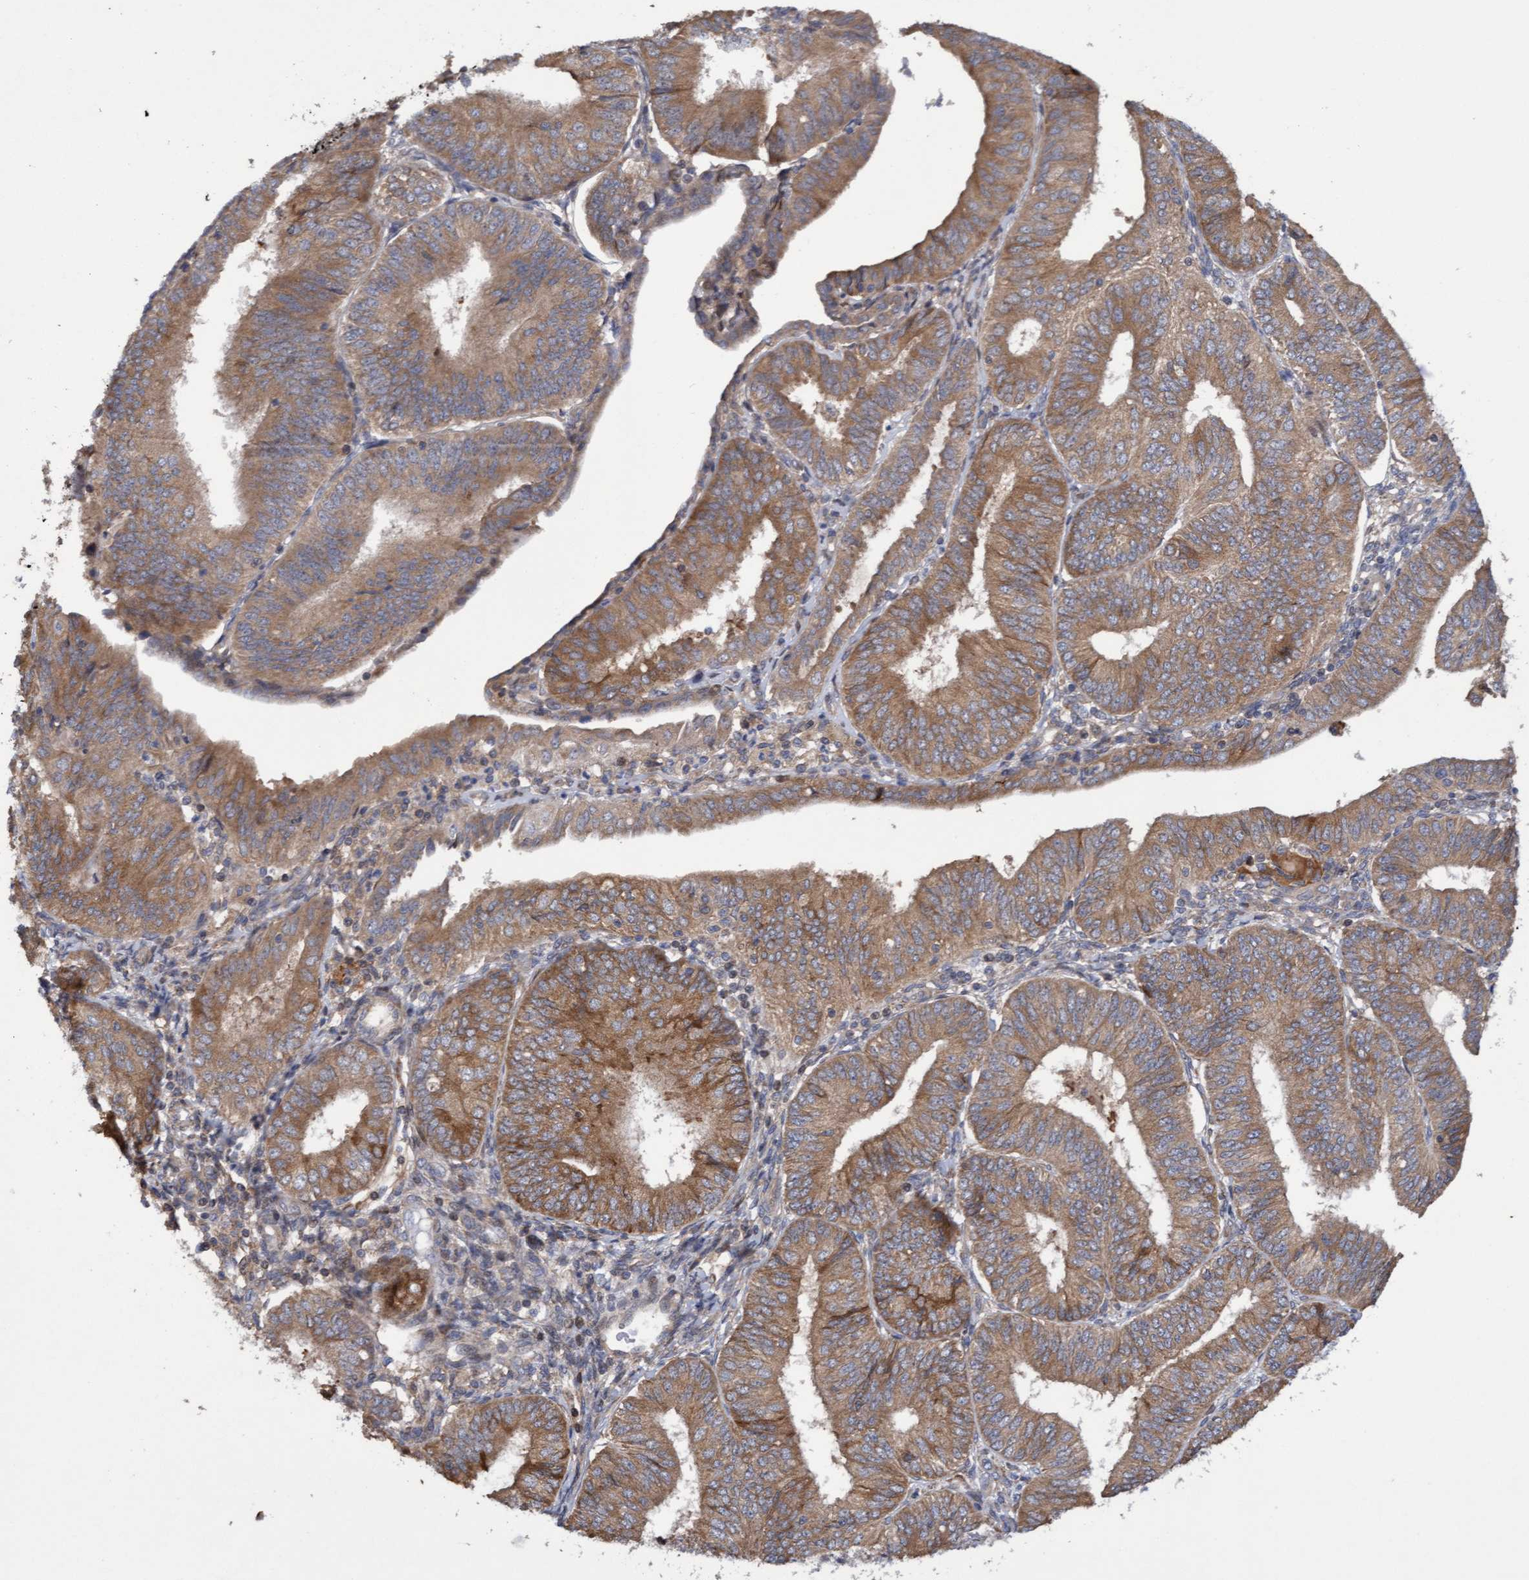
{"staining": {"intensity": "moderate", "quantity": ">75%", "location": "cytoplasmic/membranous"}, "tissue": "endometrial cancer", "cell_type": "Tumor cells", "image_type": "cancer", "snomed": [{"axis": "morphology", "description": "Adenocarcinoma, NOS"}, {"axis": "topography", "description": "Endometrium"}], "caption": "A high-resolution image shows IHC staining of endometrial adenocarcinoma, which reveals moderate cytoplasmic/membranous staining in approximately >75% of tumor cells. The staining was performed using DAB, with brown indicating positive protein expression. Nuclei are stained blue with hematoxylin.", "gene": "ELP5", "patient": {"sex": "female", "age": 58}}